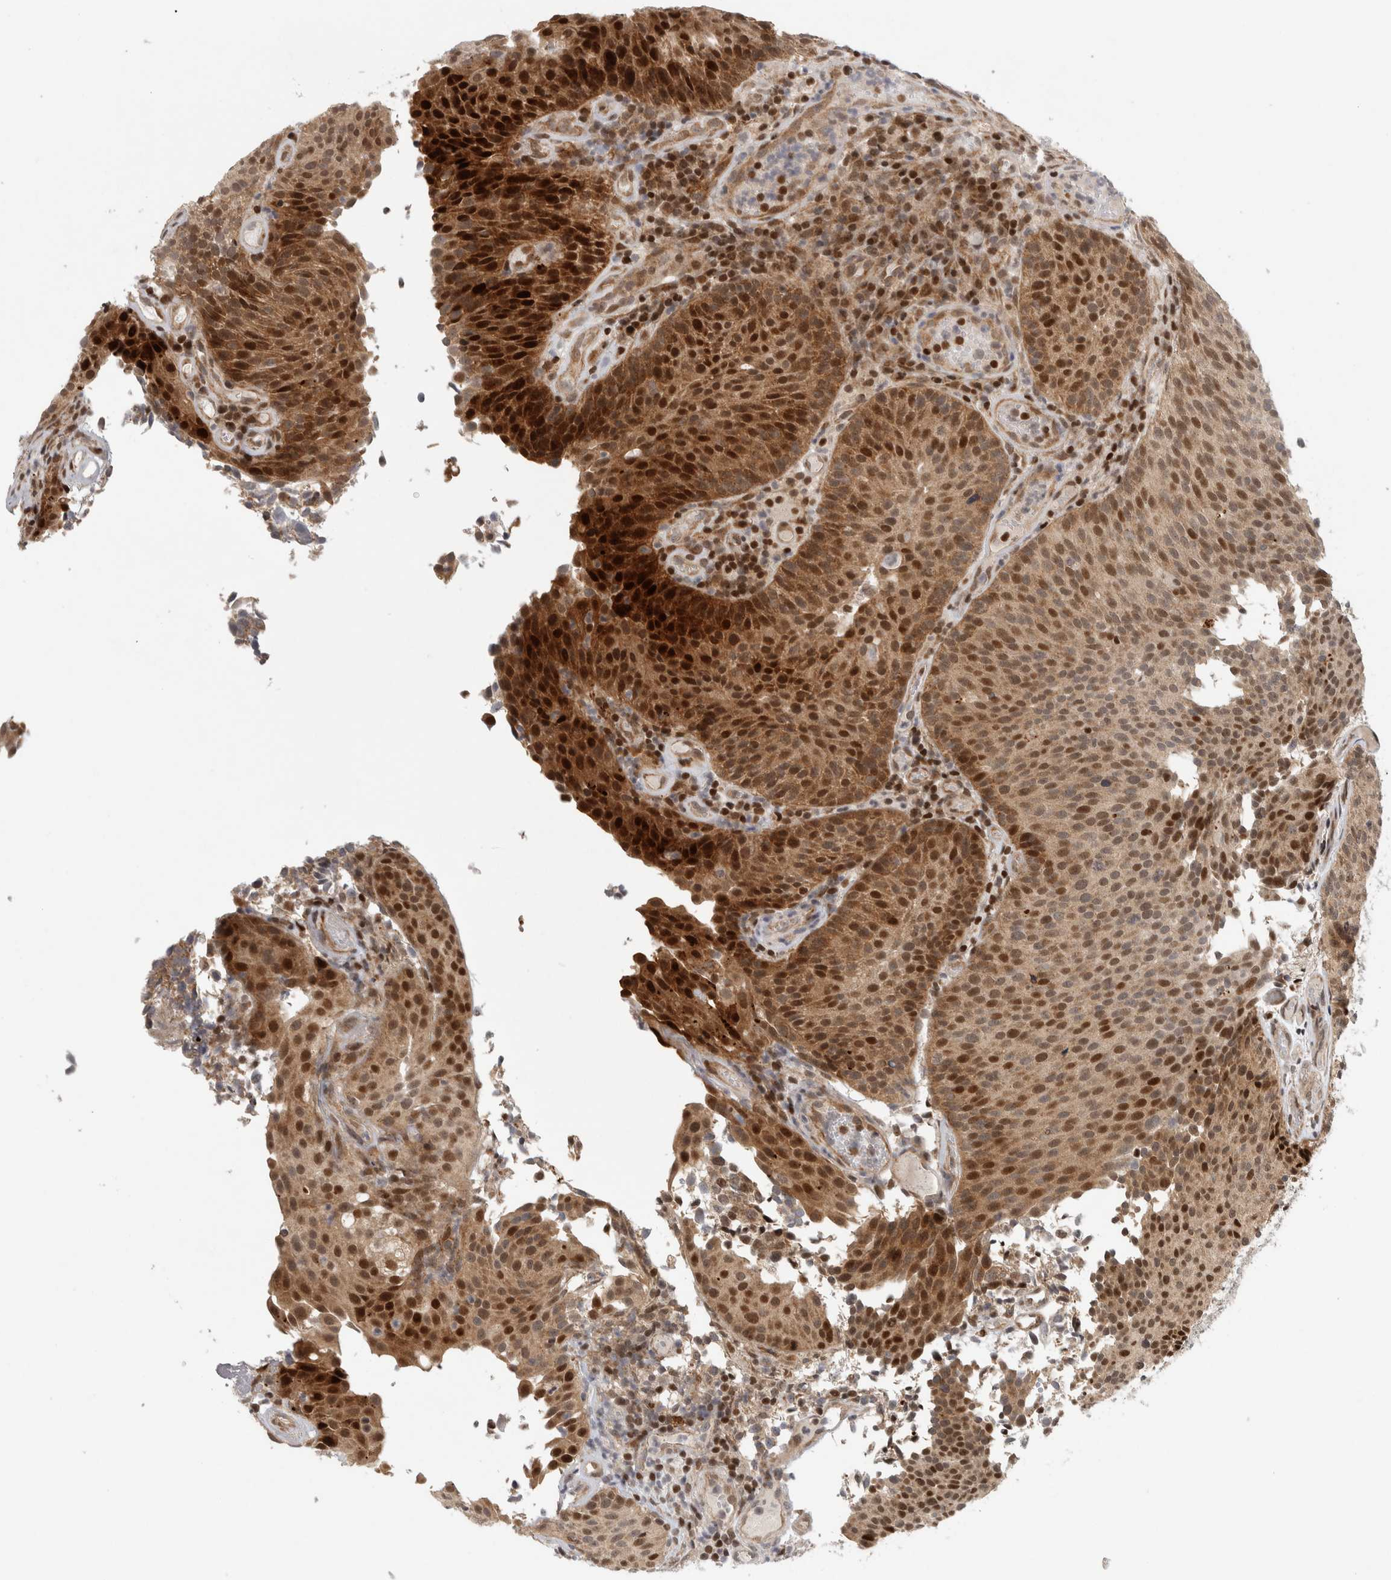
{"staining": {"intensity": "strong", "quantity": ">75%", "location": "cytoplasmic/membranous,nuclear"}, "tissue": "urothelial cancer", "cell_type": "Tumor cells", "image_type": "cancer", "snomed": [{"axis": "morphology", "description": "Urothelial carcinoma, Low grade"}, {"axis": "topography", "description": "Urinary bladder"}], "caption": "Immunohistochemistry (IHC) of human low-grade urothelial carcinoma shows high levels of strong cytoplasmic/membranous and nuclear staining in approximately >75% of tumor cells.", "gene": "KDM8", "patient": {"sex": "male", "age": 86}}